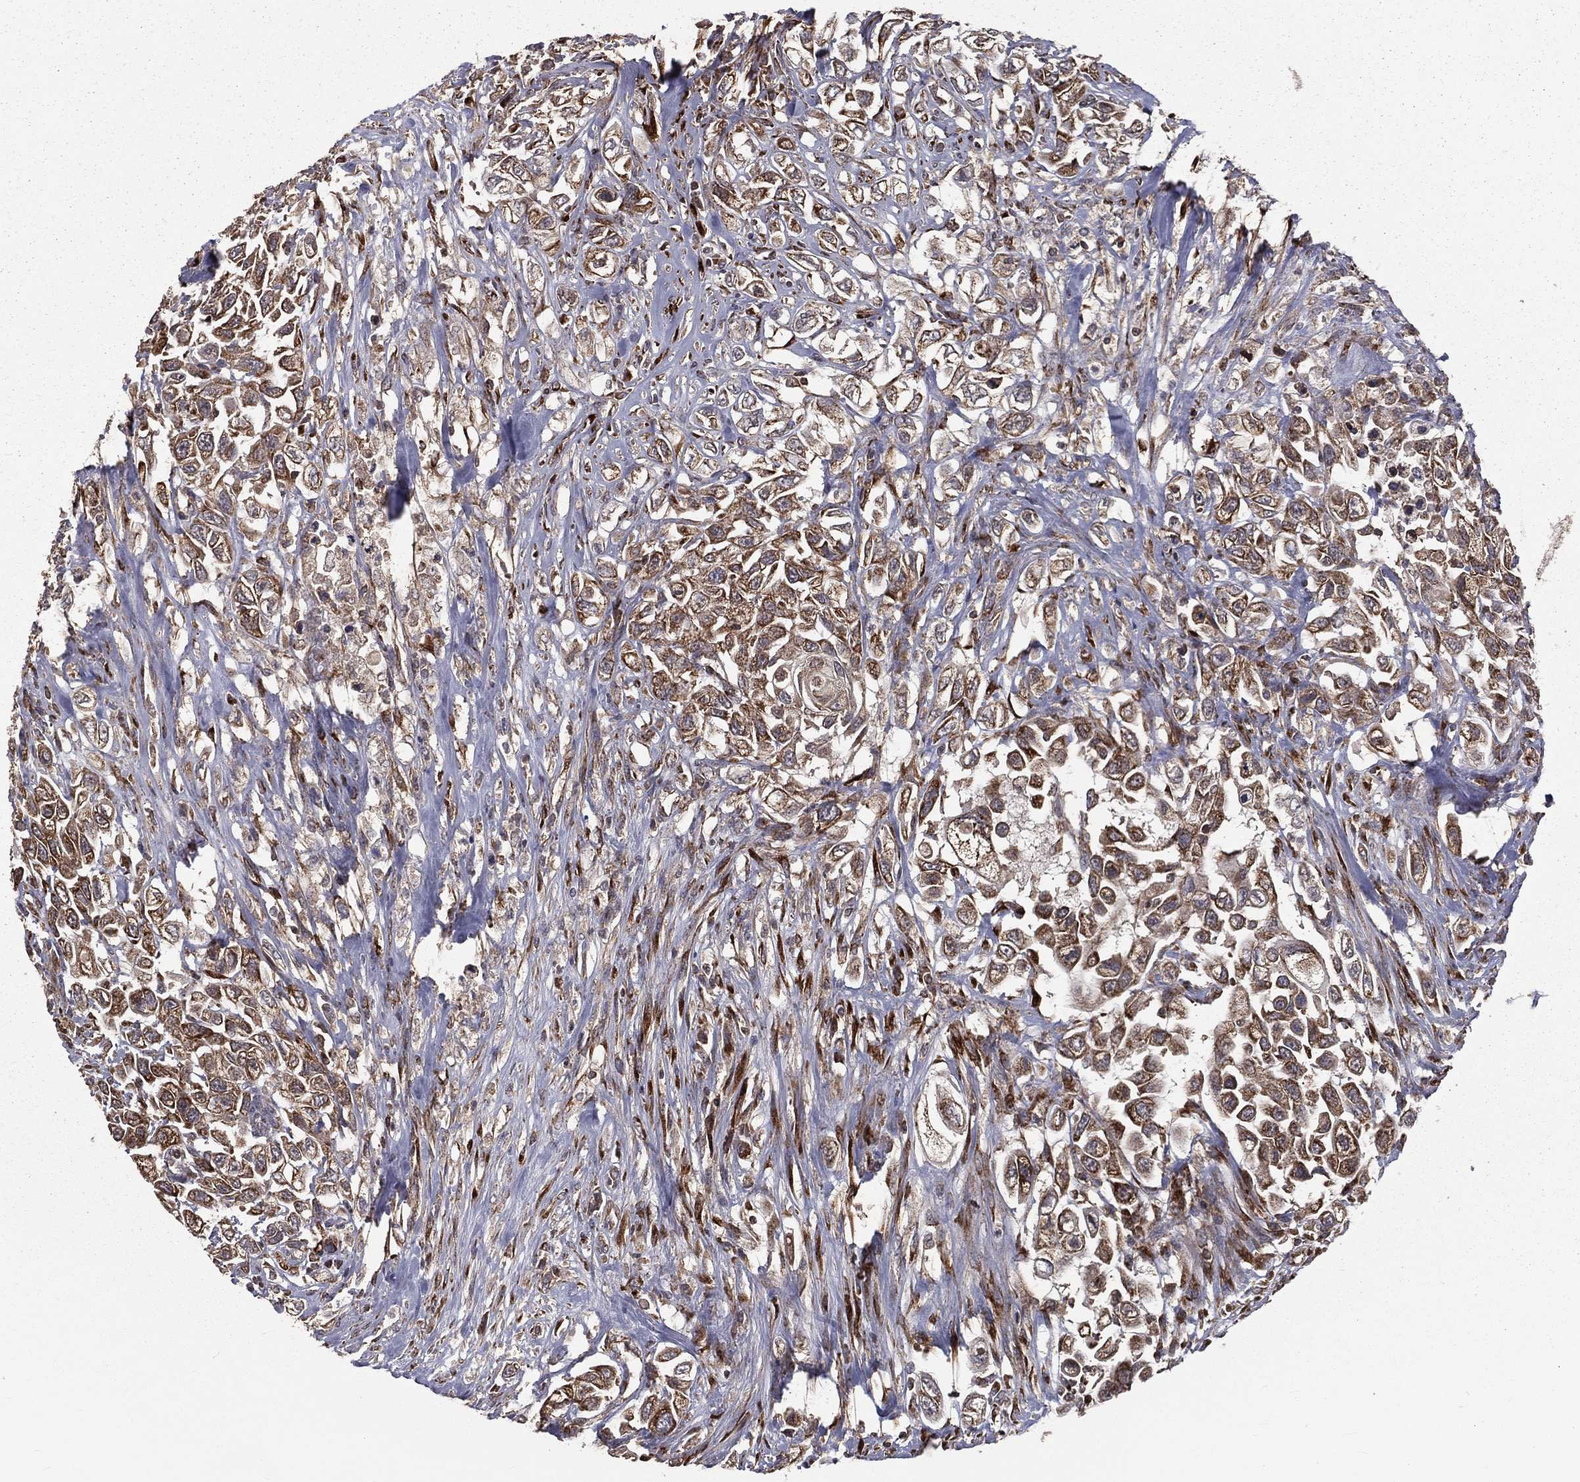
{"staining": {"intensity": "strong", "quantity": ">75%", "location": "cytoplasmic/membranous"}, "tissue": "urothelial cancer", "cell_type": "Tumor cells", "image_type": "cancer", "snomed": [{"axis": "morphology", "description": "Urothelial carcinoma, High grade"}, {"axis": "topography", "description": "Urinary bladder"}], "caption": "Immunohistochemistry photomicrograph of urothelial cancer stained for a protein (brown), which exhibits high levels of strong cytoplasmic/membranous expression in about >75% of tumor cells.", "gene": "OLFML1", "patient": {"sex": "female", "age": 56}}